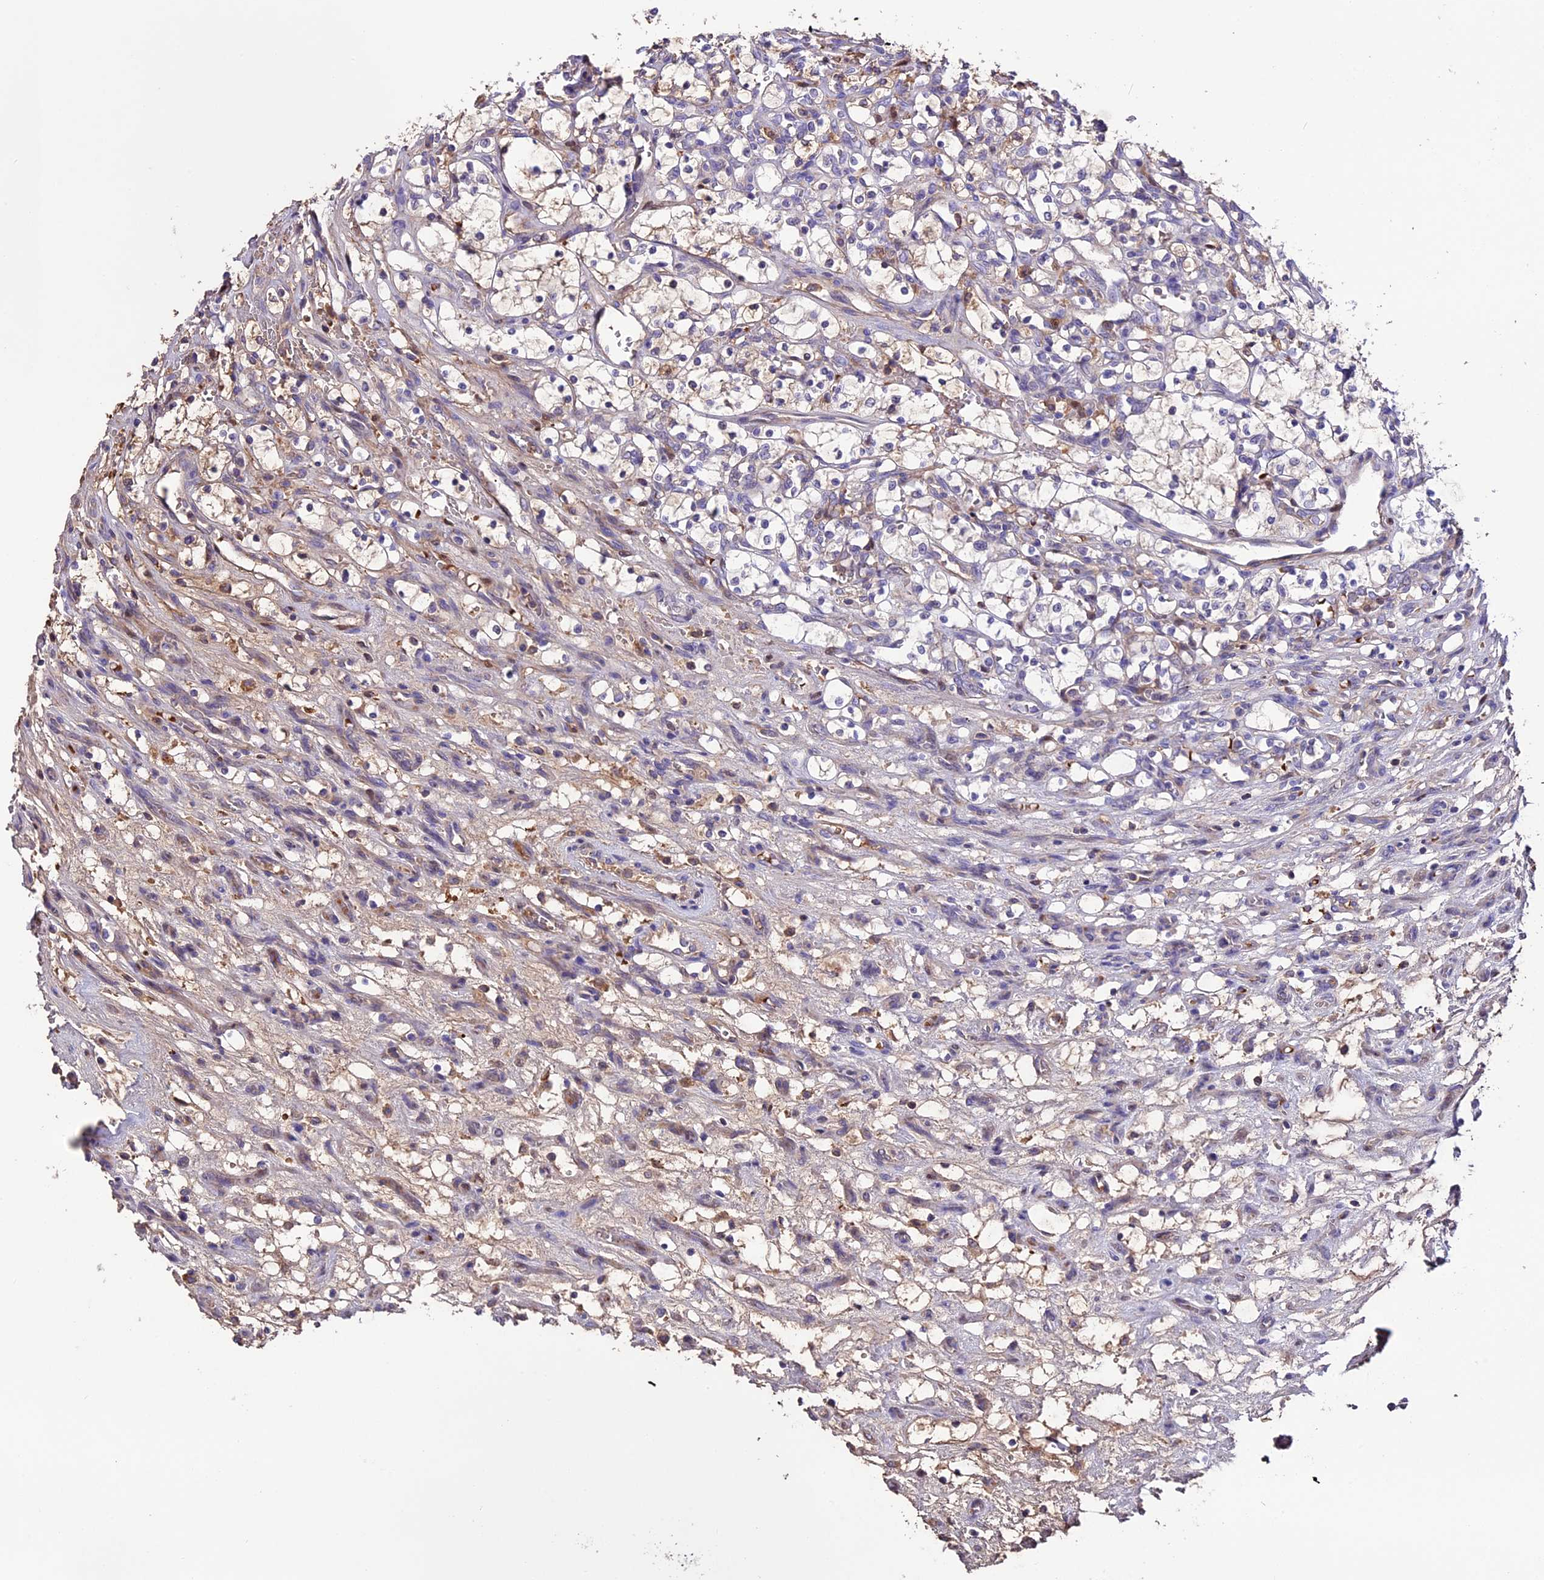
{"staining": {"intensity": "negative", "quantity": "none", "location": "none"}, "tissue": "renal cancer", "cell_type": "Tumor cells", "image_type": "cancer", "snomed": [{"axis": "morphology", "description": "Adenocarcinoma, NOS"}, {"axis": "topography", "description": "Kidney"}], "caption": "An immunohistochemistry image of adenocarcinoma (renal) is shown. There is no staining in tumor cells of adenocarcinoma (renal).", "gene": "TCP11L2", "patient": {"sex": "female", "age": 69}}